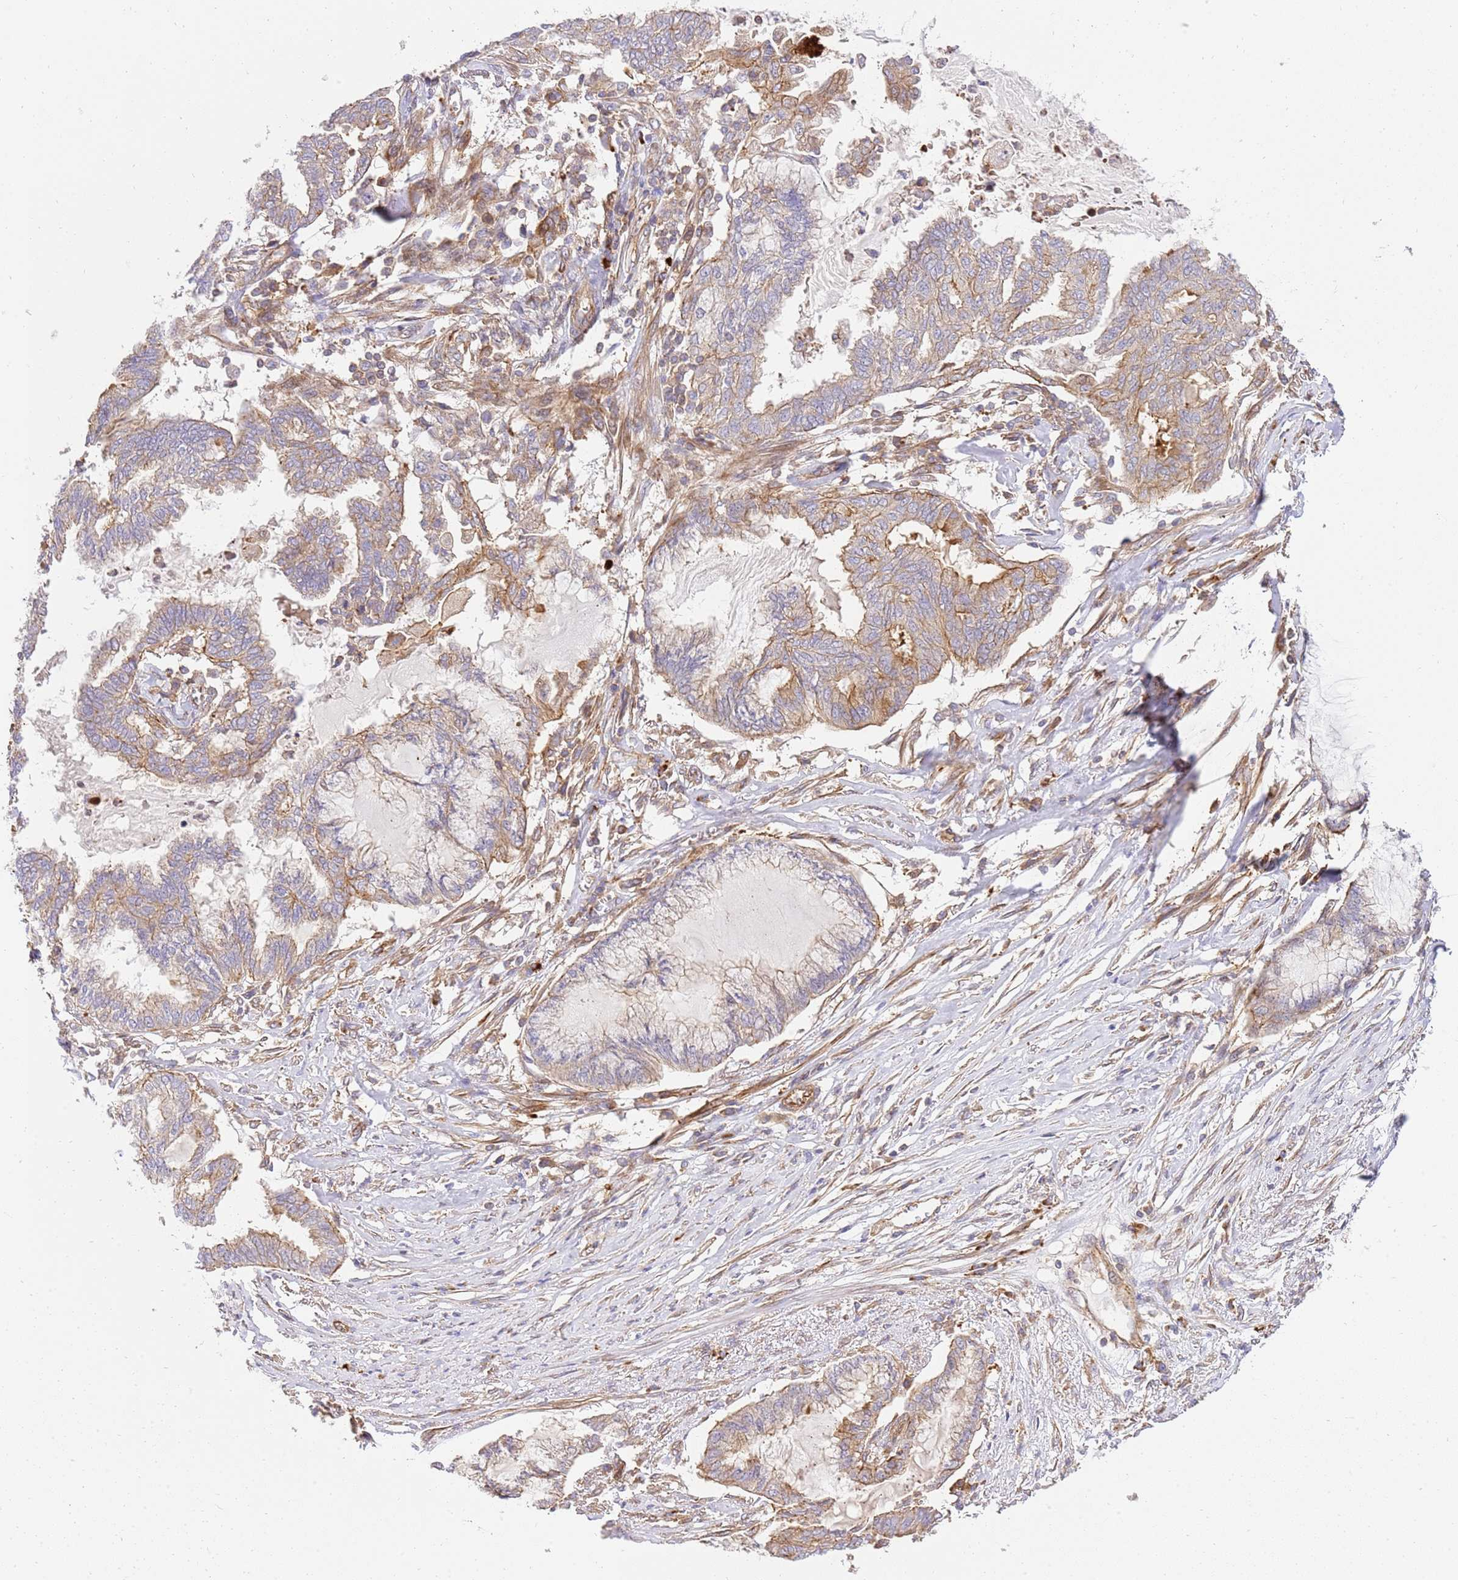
{"staining": {"intensity": "moderate", "quantity": "25%-75%", "location": "cytoplasmic/membranous"}, "tissue": "endometrial cancer", "cell_type": "Tumor cells", "image_type": "cancer", "snomed": [{"axis": "morphology", "description": "Adenocarcinoma, NOS"}, {"axis": "topography", "description": "Endometrium"}], "caption": "Immunohistochemistry of human endometrial cancer reveals medium levels of moderate cytoplasmic/membranous staining in approximately 25%-75% of tumor cells. Nuclei are stained in blue.", "gene": "EFCAB8", "patient": {"sex": "female", "age": 86}}